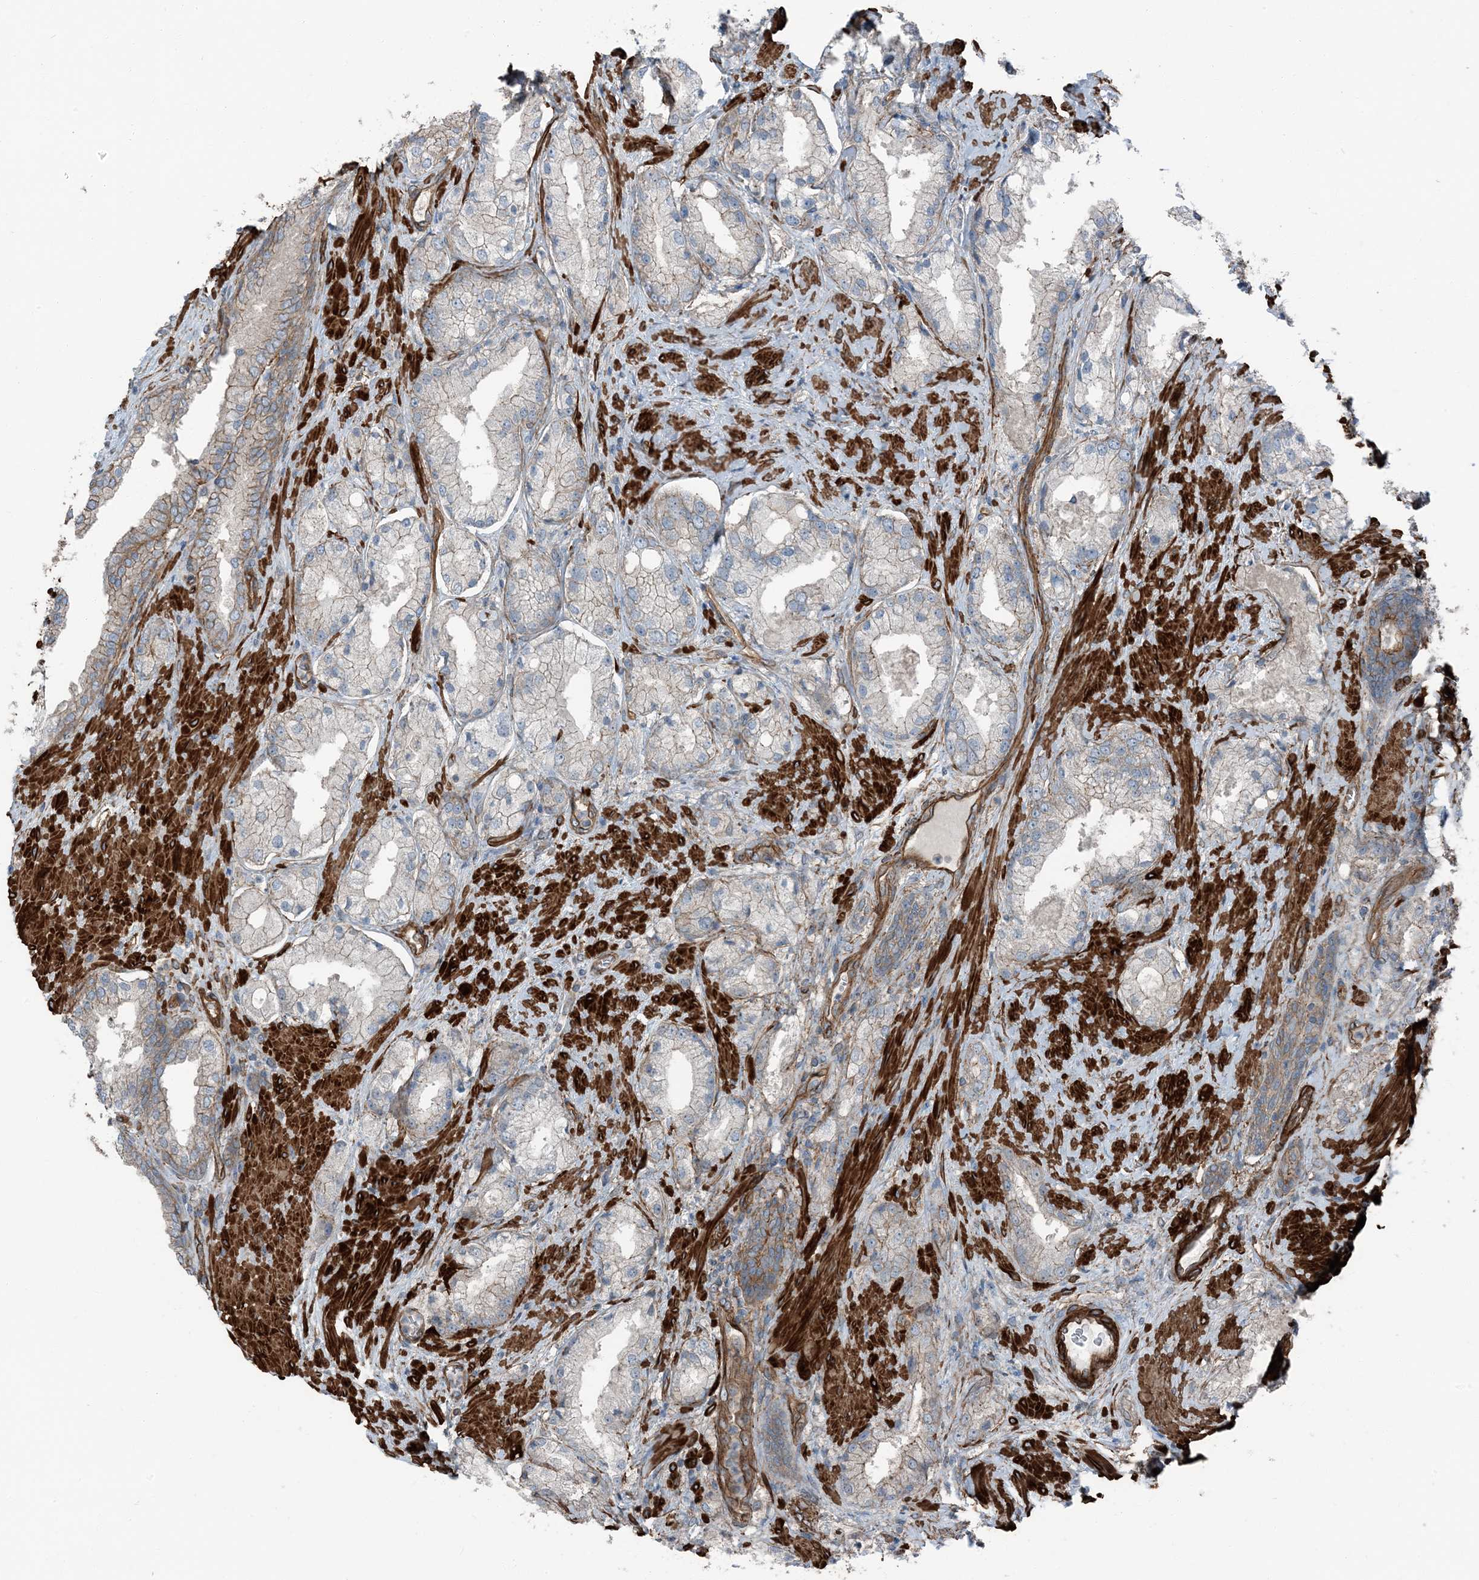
{"staining": {"intensity": "weak", "quantity": "<25%", "location": "cytoplasmic/membranous"}, "tissue": "prostate cancer", "cell_type": "Tumor cells", "image_type": "cancer", "snomed": [{"axis": "morphology", "description": "Adenocarcinoma, Low grade"}, {"axis": "topography", "description": "Prostate"}], "caption": "The photomicrograph exhibits no staining of tumor cells in prostate cancer (adenocarcinoma (low-grade)).", "gene": "ZFP90", "patient": {"sex": "male", "age": 67}}